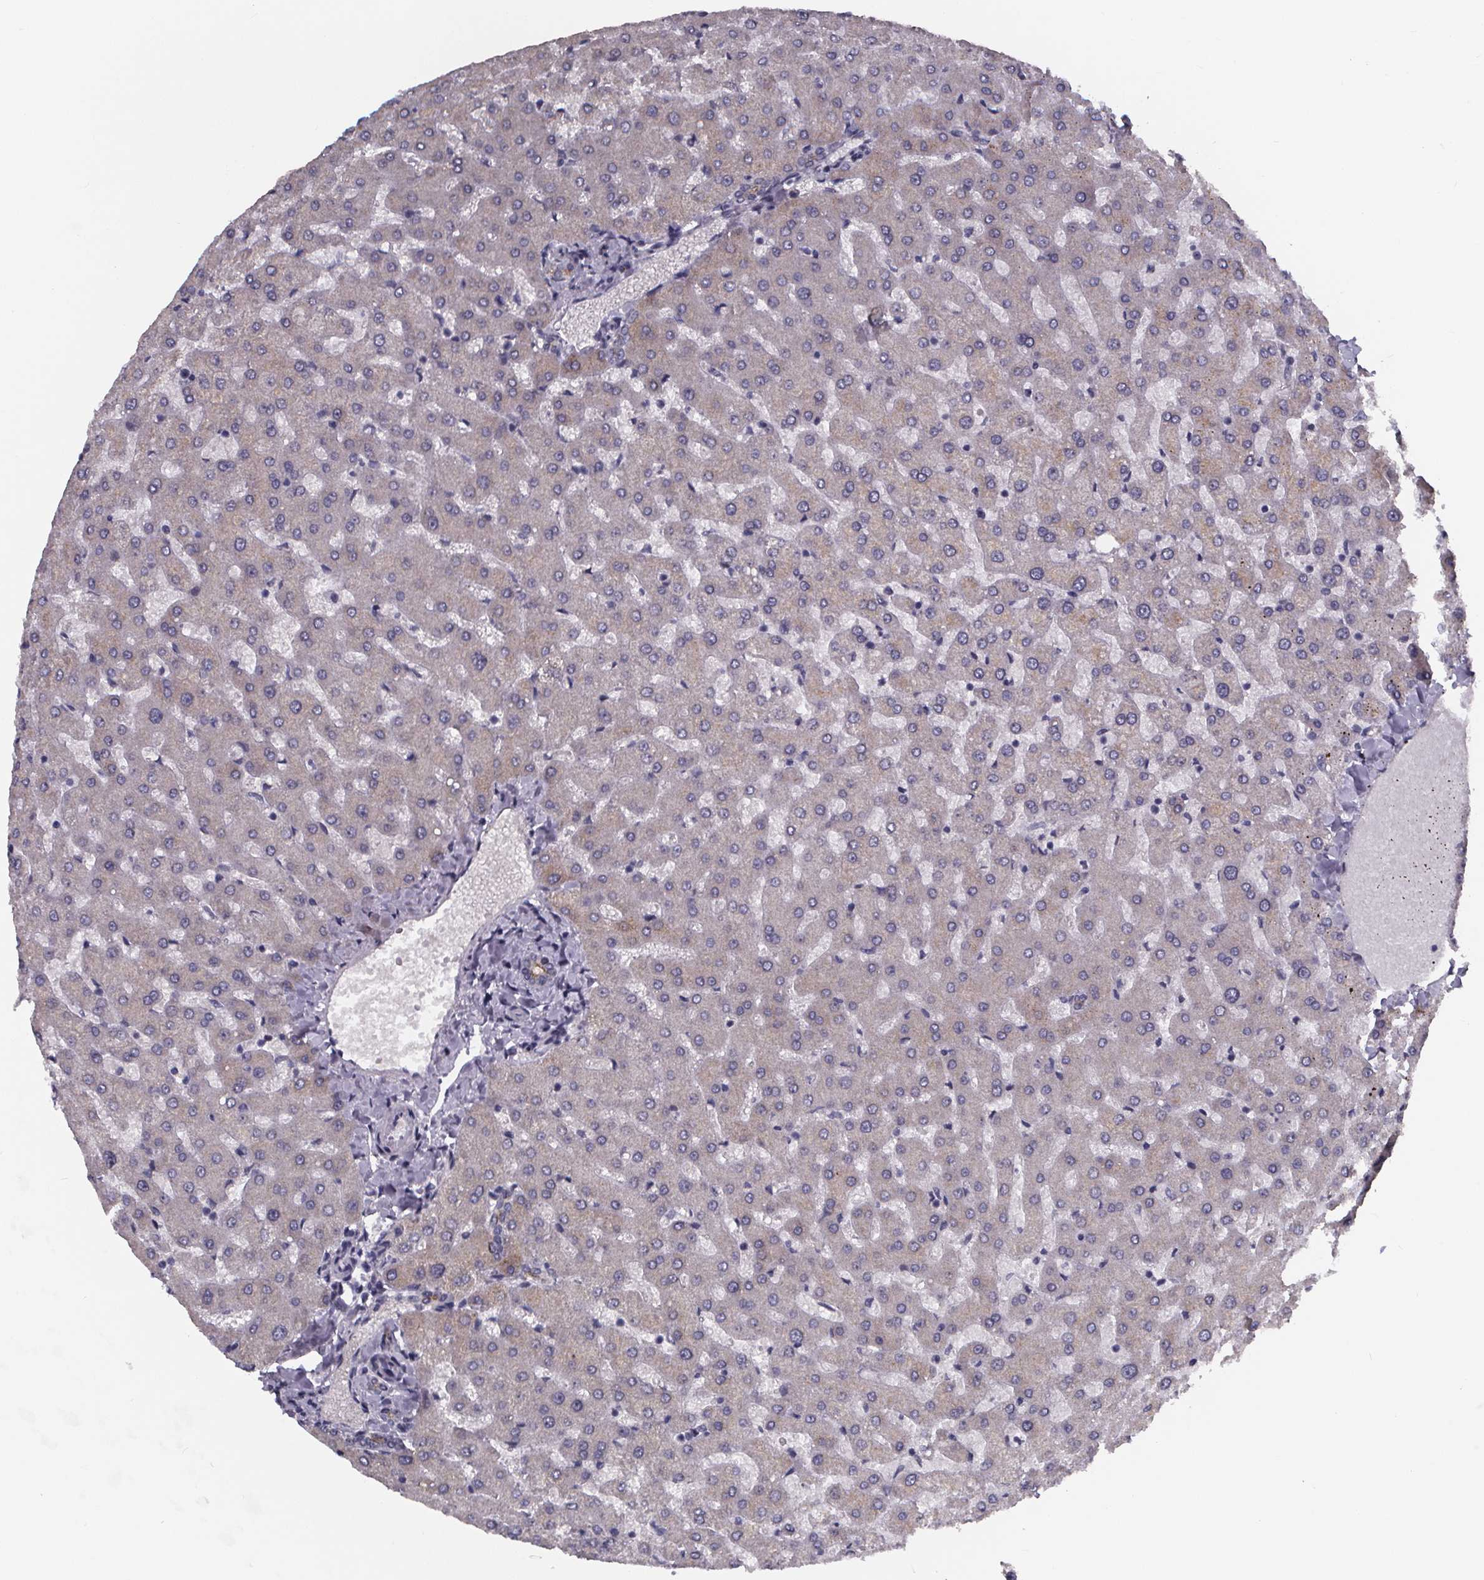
{"staining": {"intensity": "moderate", "quantity": "<25%", "location": "cytoplasmic/membranous"}, "tissue": "liver", "cell_type": "Cholangiocytes", "image_type": "normal", "snomed": [{"axis": "morphology", "description": "Normal tissue, NOS"}, {"axis": "topography", "description": "Liver"}], "caption": "Immunohistochemistry (DAB (3,3'-diaminobenzidine)) staining of unremarkable human liver reveals moderate cytoplasmic/membranous protein expression in about <25% of cholangiocytes. (DAB (3,3'-diaminobenzidine) = brown stain, brightfield microscopy at high magnification).", "gene": "AGT", "patient": {"sex": "female", "age": 50}}